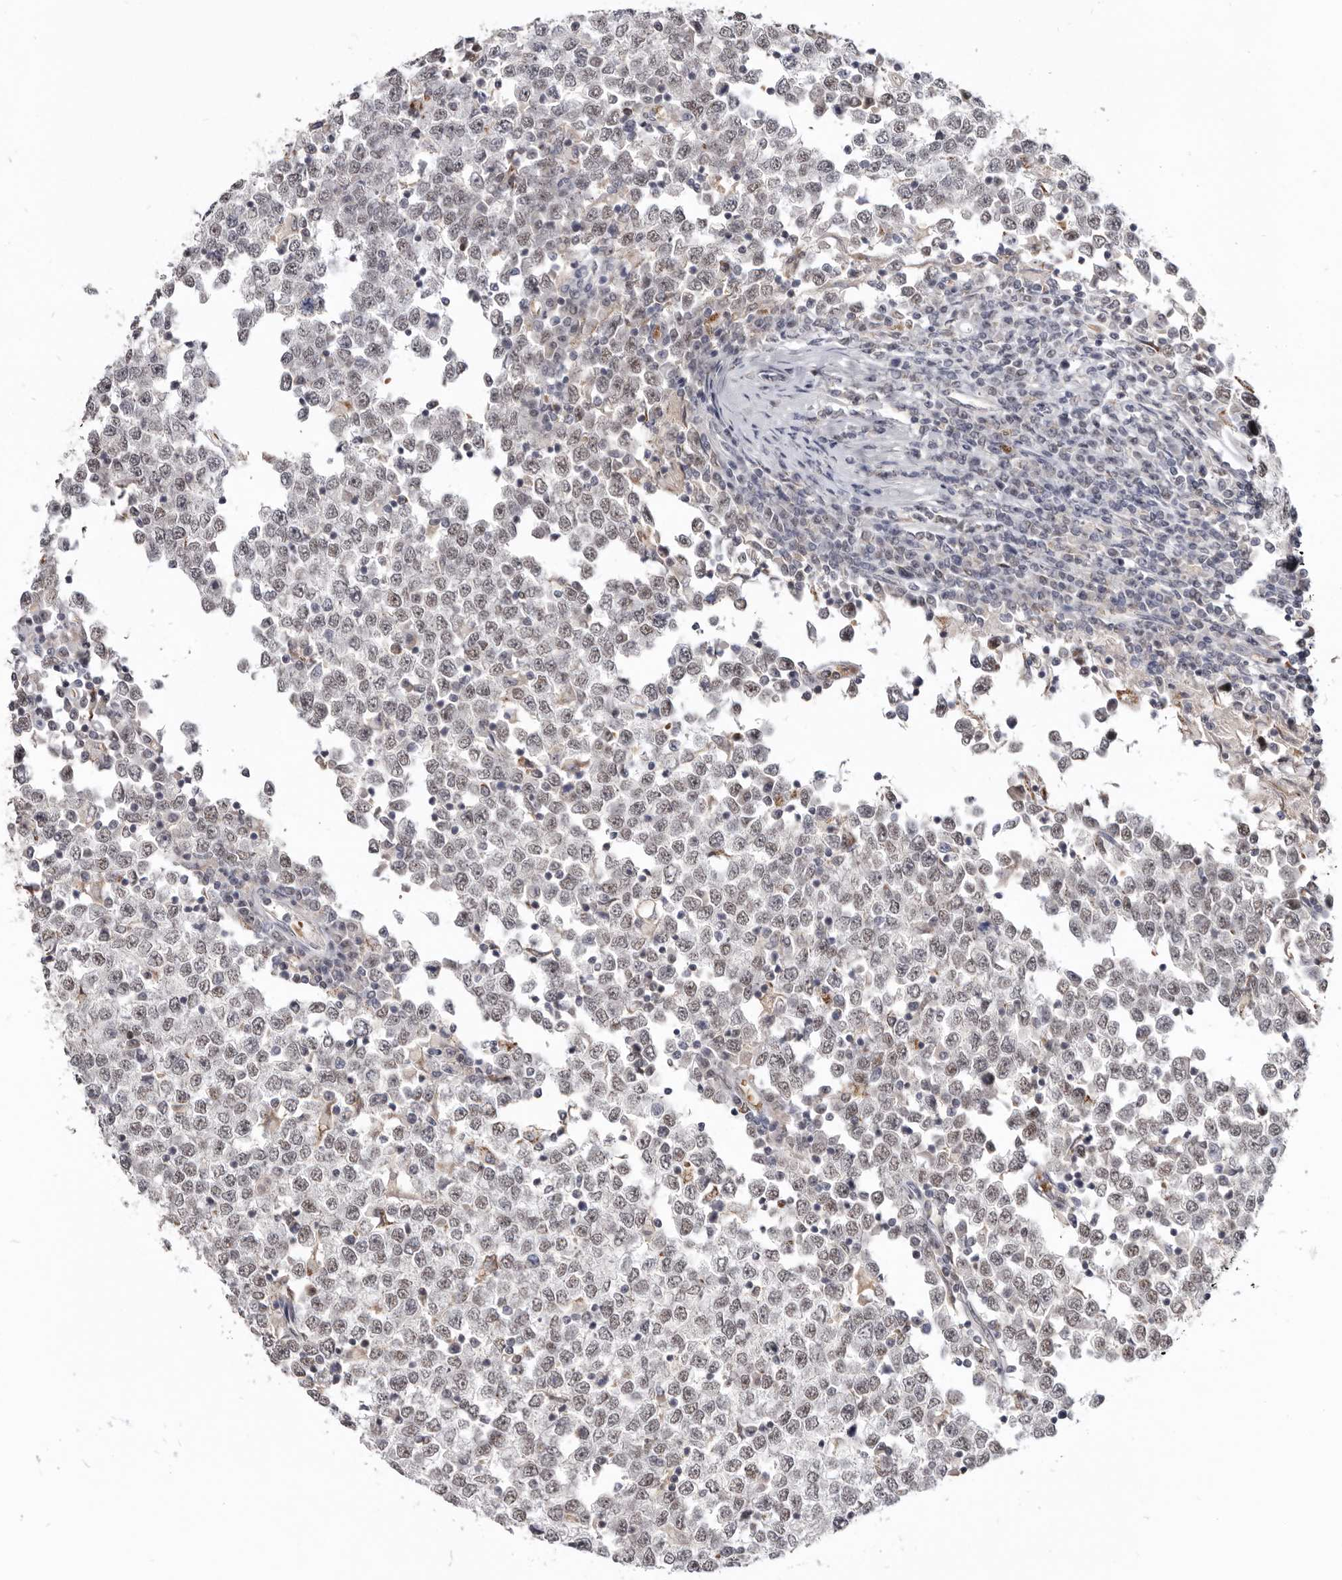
{"staining": {"intensity": "weak", "quantity": "<25%", "location": "nuclear"}, "tissue": "testis cancer", "cell_type": "Tumor cells", "image_type": "cancer", "snomed": [{"axis": "morphology", "description": "Seminoma, NOS"}, {"axis": "topography", "description": "Testis"}], "caption": "An immunohistochemistry micrograph of testis seminoma is shown. There is no staining in tumor cells of testis seminoma.", "gene": "CGN", "patient": {"sex": "male", "age": 65}}